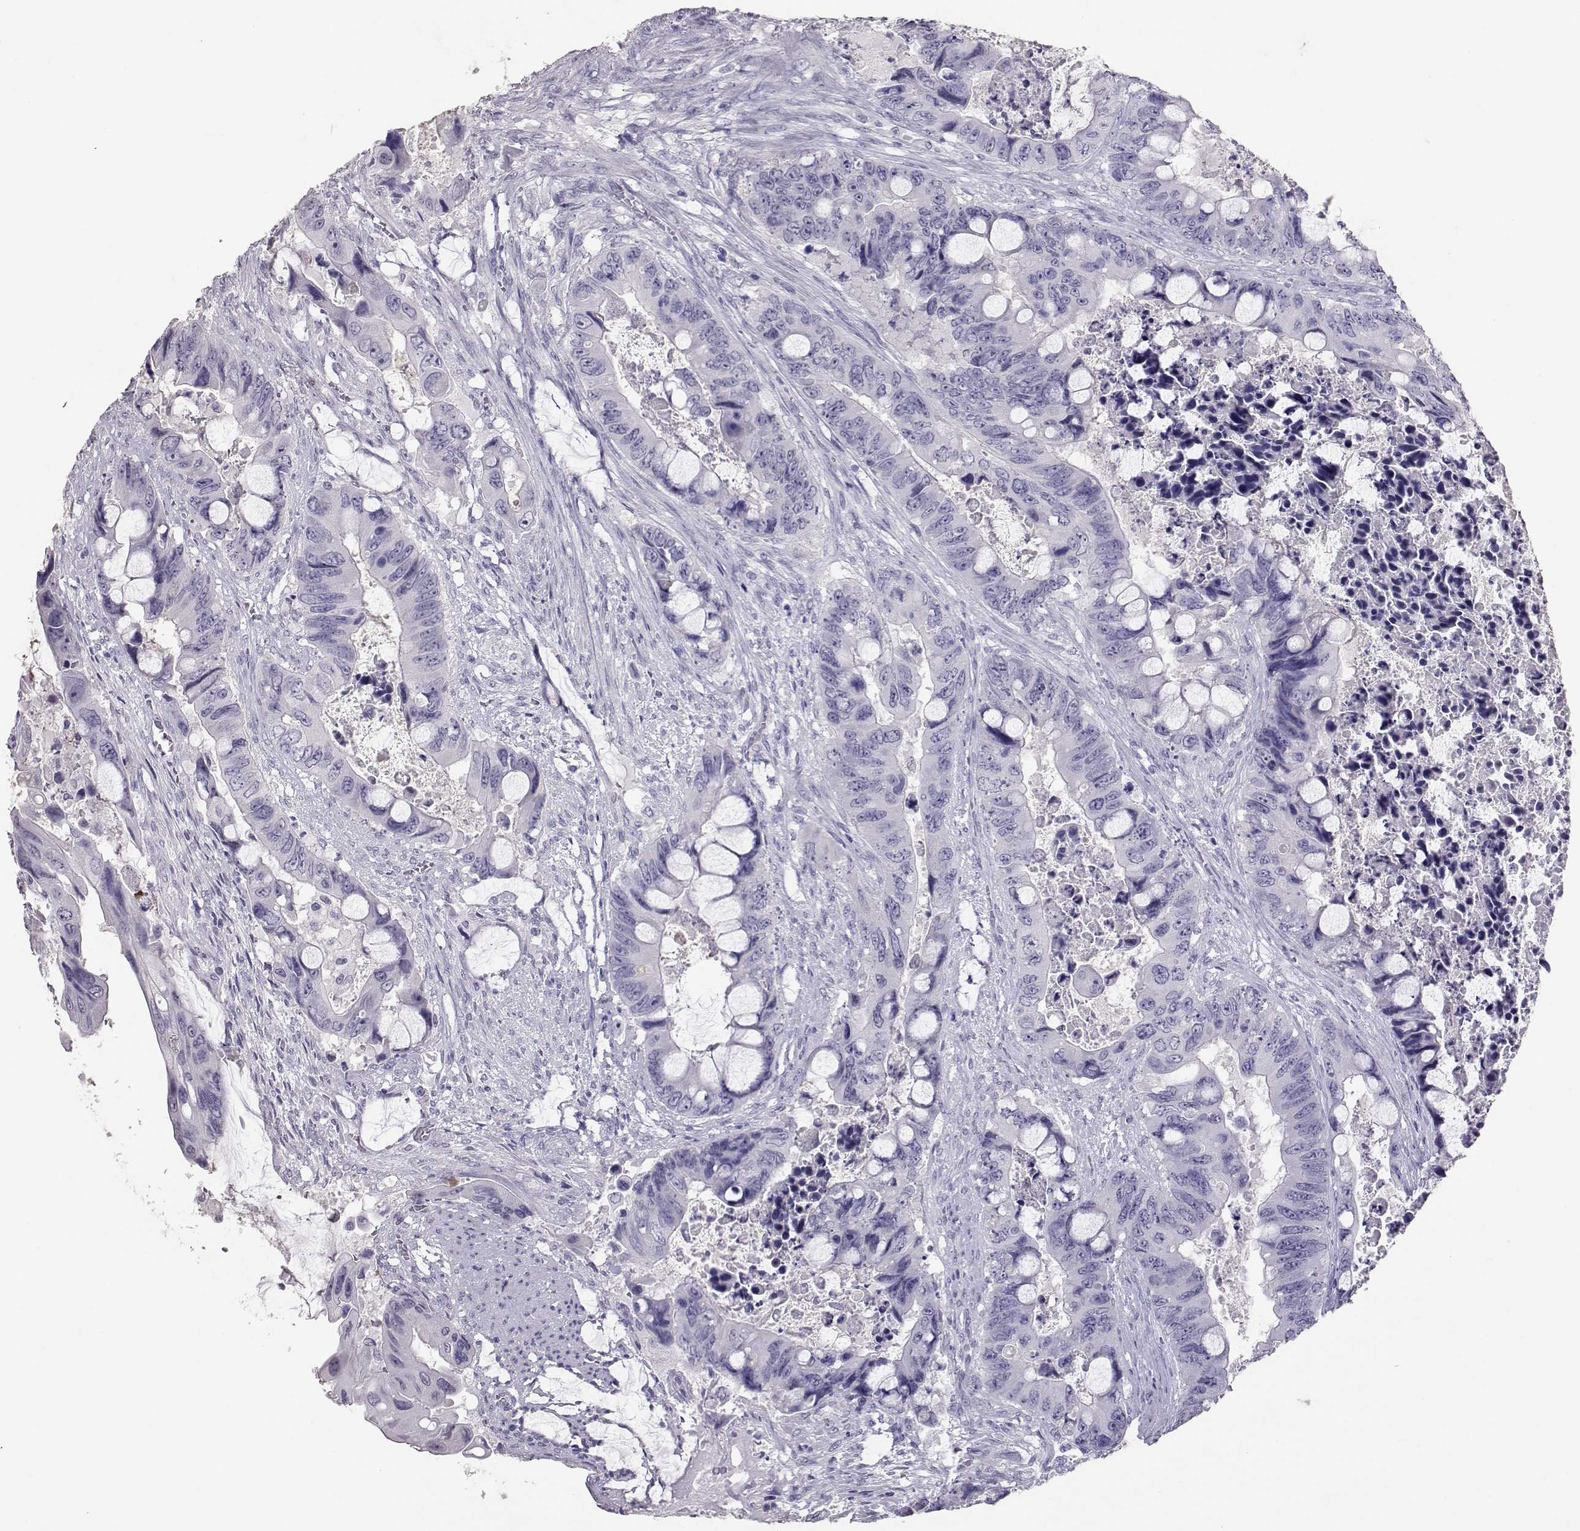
{"staining": {"intensity": "negative", "quantity": "none", "location": "none"}, "tissue": "colorectal cancer", "cell_type": "Tumor cells", "image_type": "cancer", "snomed": [{"axis": "morphology", "description": "Adenocarcinoma, NOS"}, {"axis": "topography", "description": "Rectum"}], "caption": "DAB immunohistochemical staining of adenocarcinoma (colorectal) shows no significant positivity in tumor cells.", "gene": "PMCH", "patient": {"sex": "male", "age": 63}}